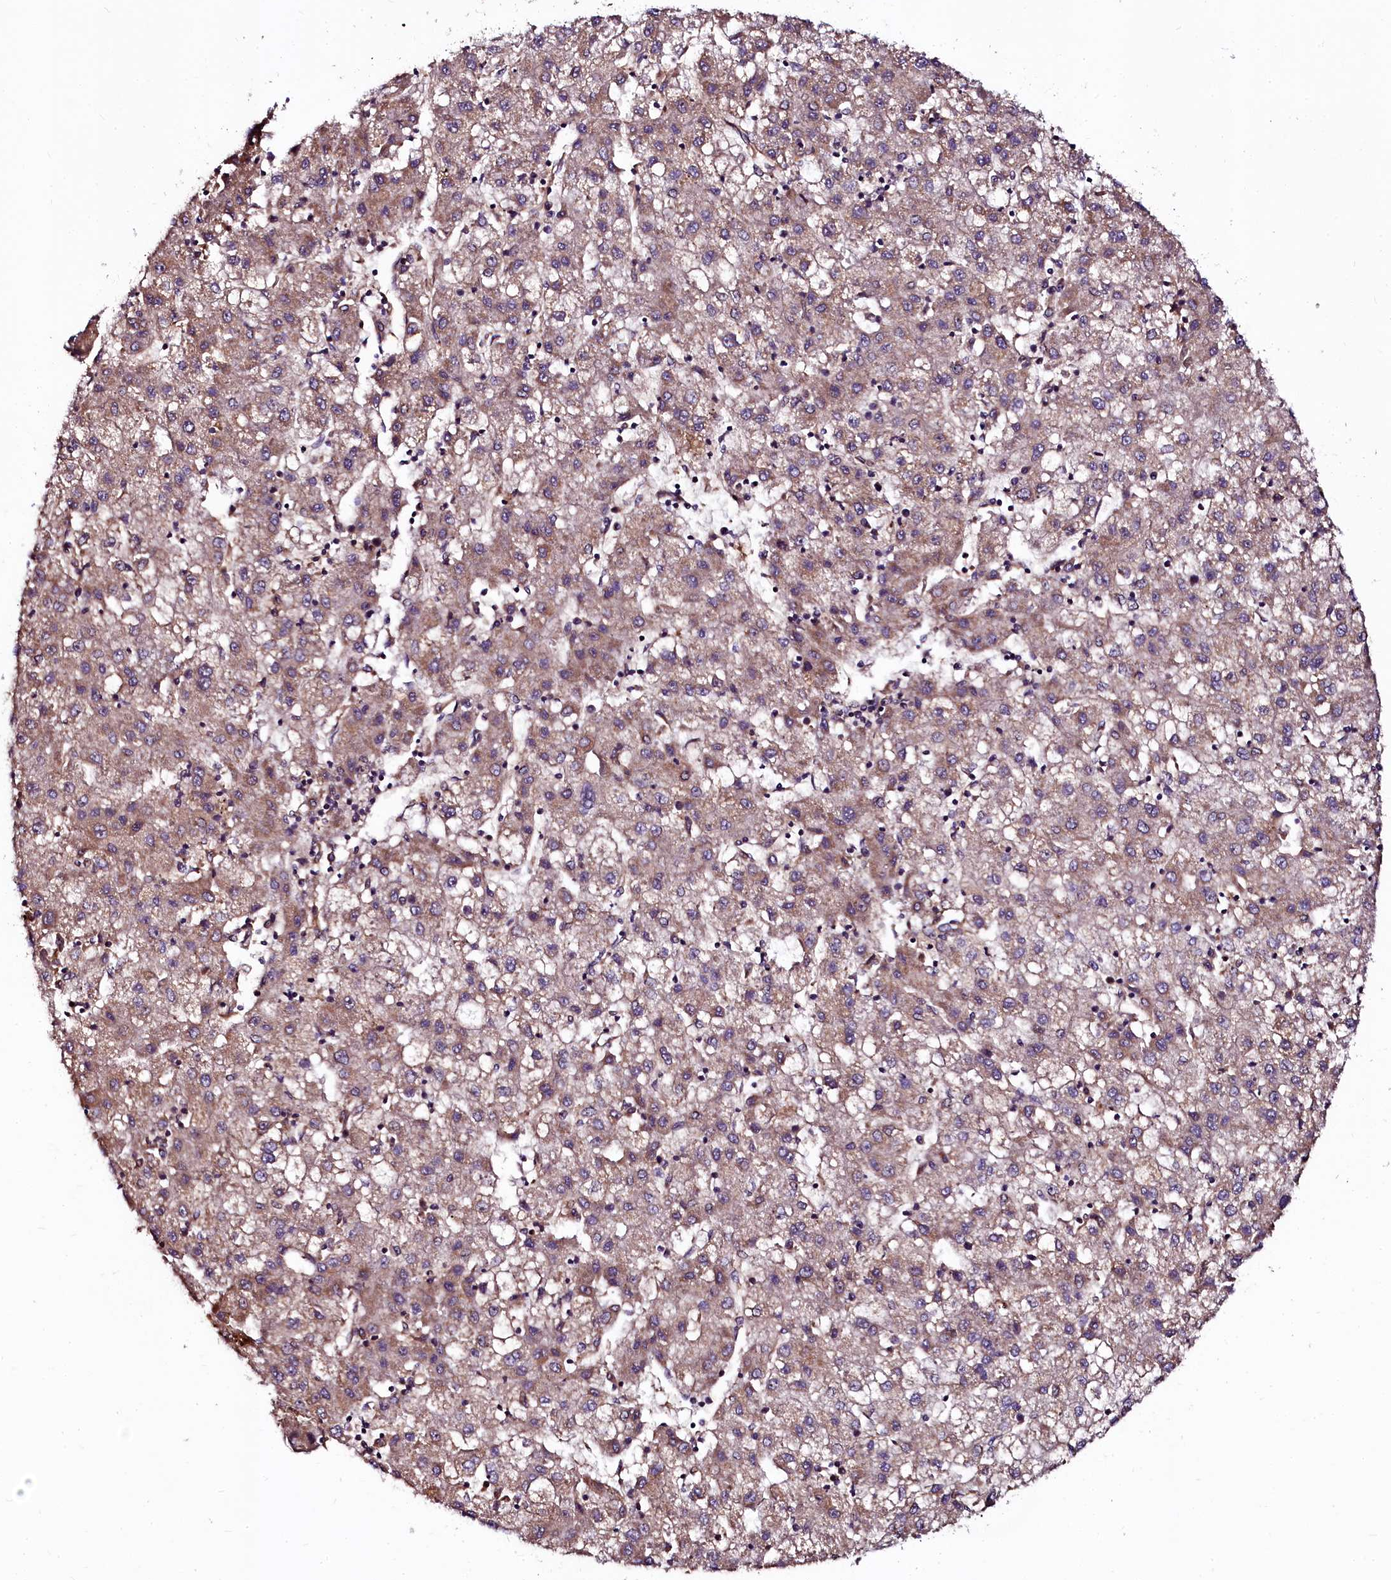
{"staining": {"intensity": "moderate", "quantity": ">75%", "location": "cytoplasmic/membranous"}, "tissue": "liver cancer", "cell_type": "Tumor cells", "image_type": "cancer", "snomed": [{"axis": "morphology", "description": "Carcinoma, Hepatocellular, NOS"}, {"axis": "topography", "description": "Liver"}], "caption": "The micrograph demonstrates a brown stain indicating the presence of a protein in the cytoplasmic/membranous of tumor cells in liver cancer. Nuclei are stained in blue.", "gene": "N4BP1", "patient": {"sex": "male", "age": 72}}